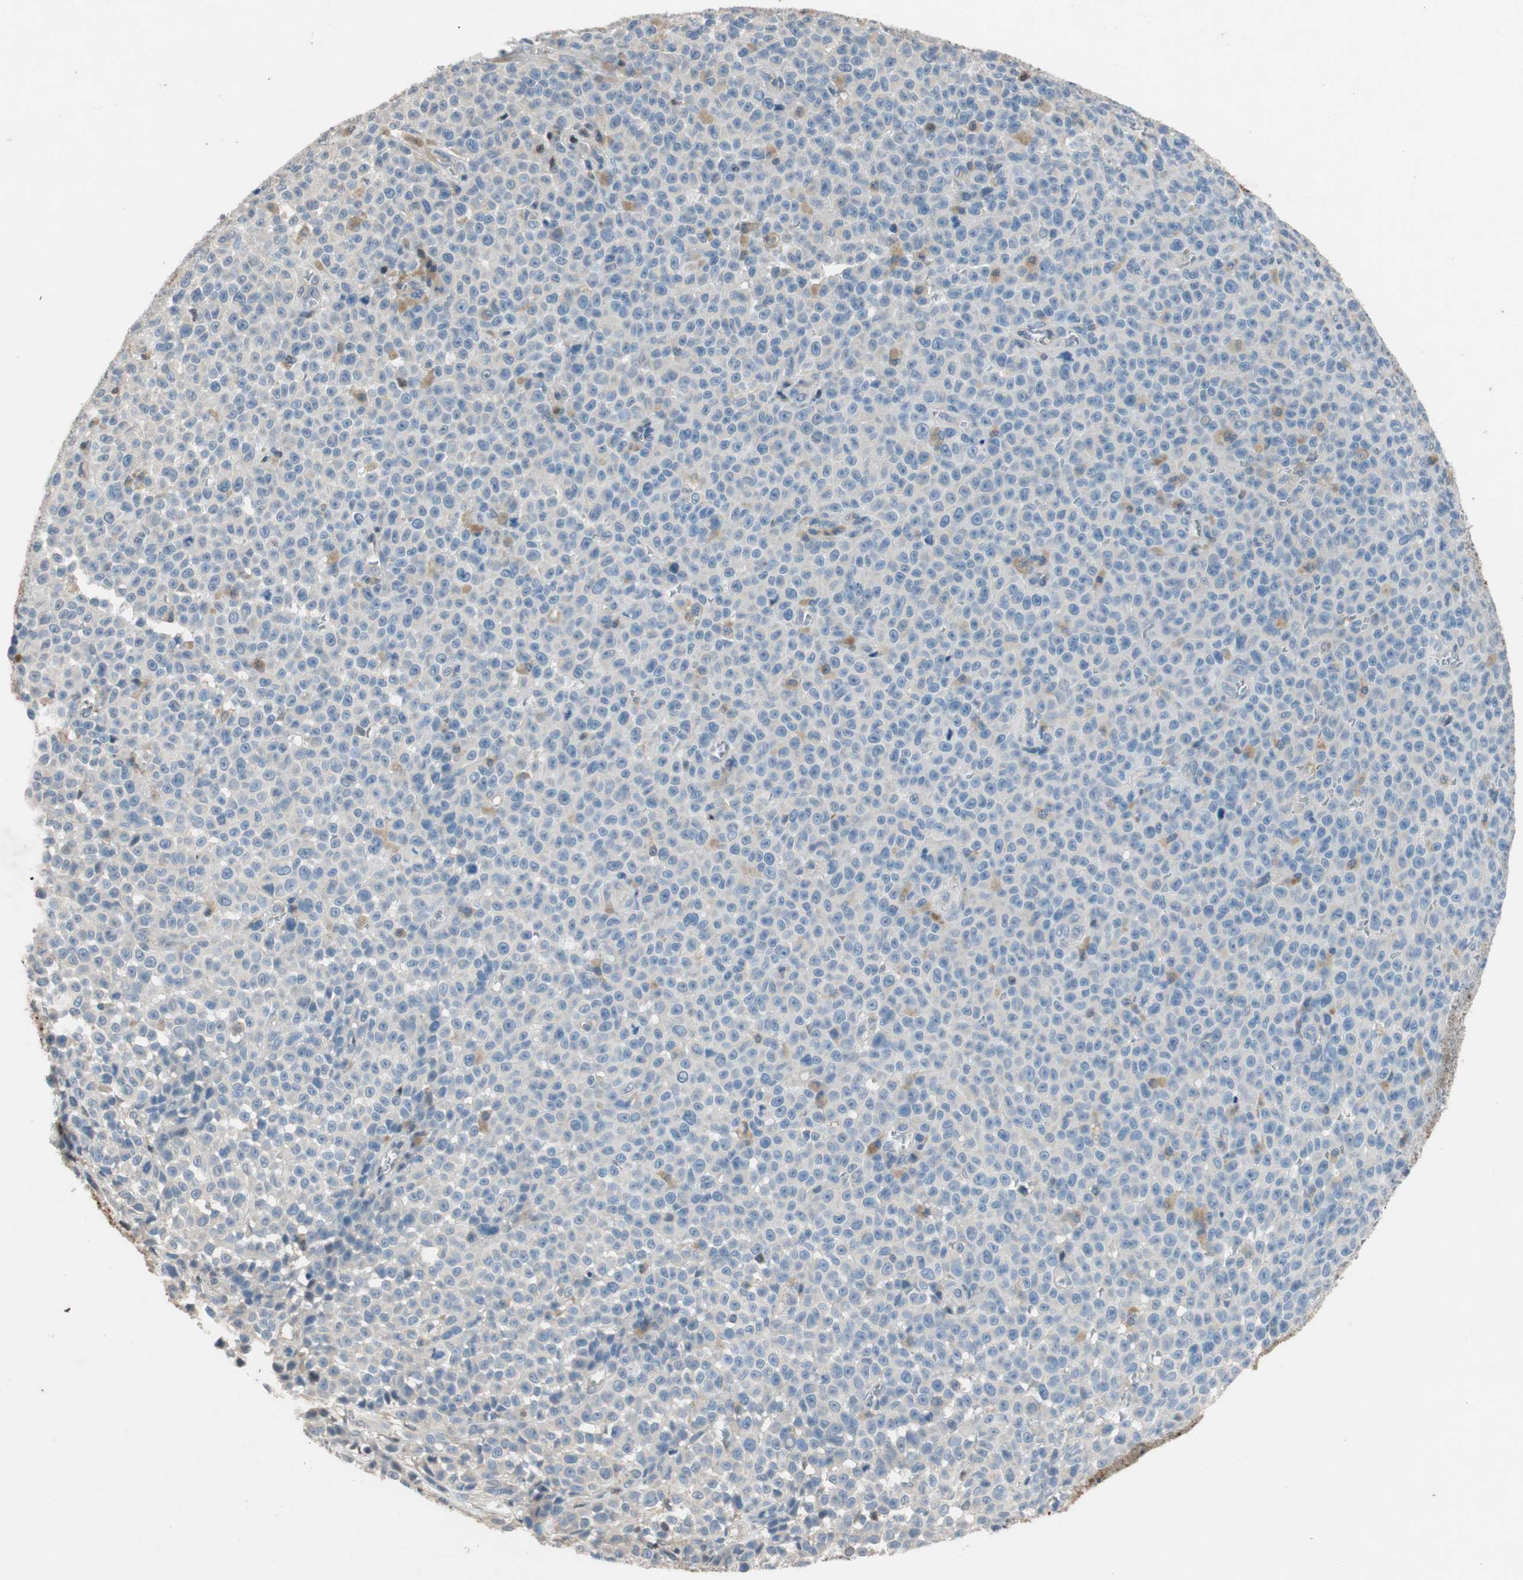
{"staining": {"intensity": "weak", "quantity": "<25%", "location": "cytoplasmic/membranous"}, "tissue": "melanoma", "cell_type": "Tumor cells", "image_type": "cancer", "snomed": [{"axis": "morphology", "description": "Malignant melanoma, NOS"}, {"axis": "topography", "description": "Skin"}], "caption": "The histopathology image demonstrates no significant expression in tumor cells of malignant melanoma.", "gene": "SERPINB5", "patient": {"sex": "female", "age": 82}}